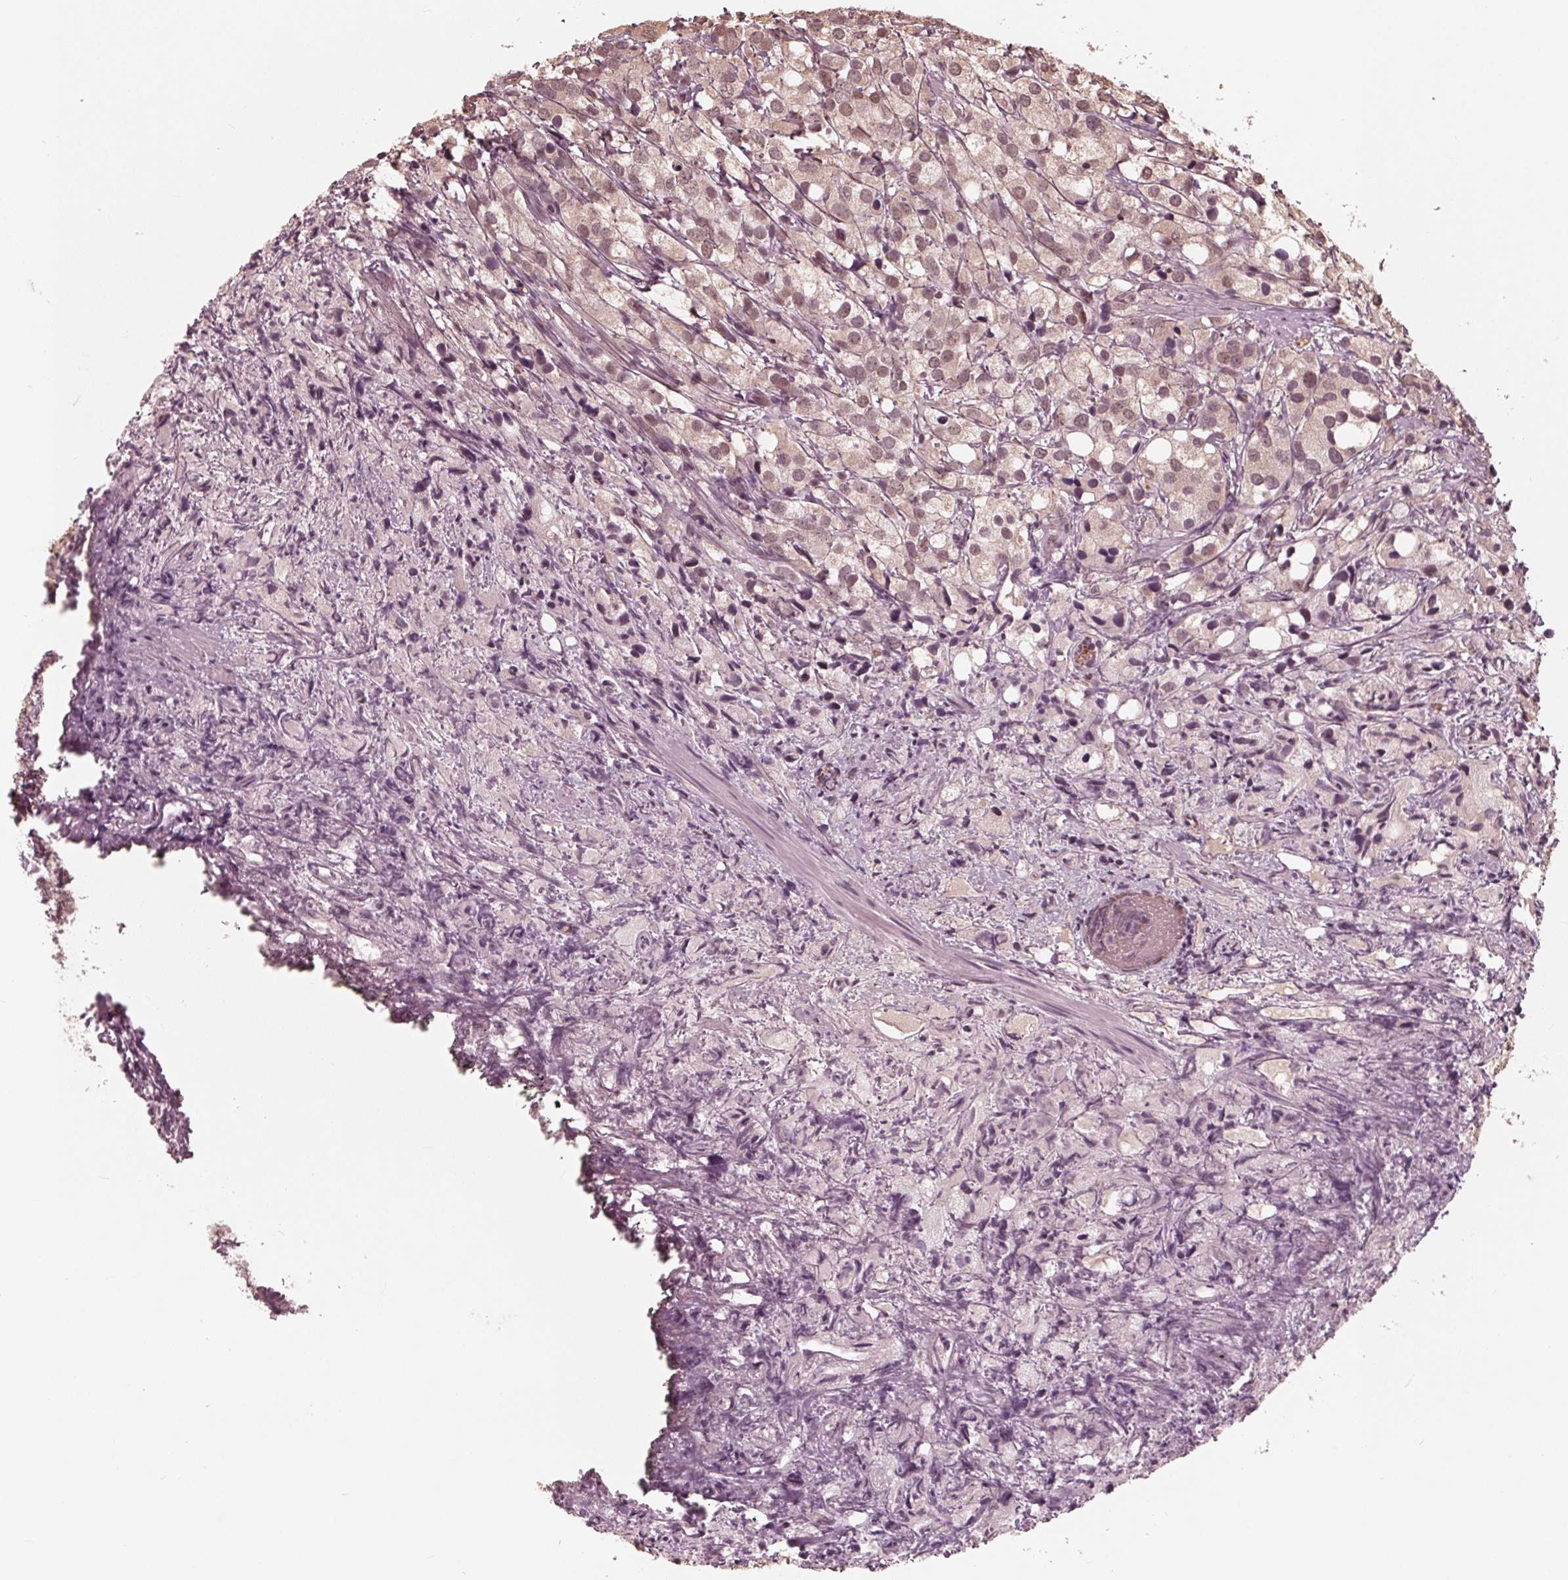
{"staining": {"intensity": "weak", "quantity": ">75%", "location": "cytoplasmic/membranous,nuclear"}, "tissue": "prostate cancer", "cell_type": "Tumor cells", "image_type": "cancer", "snomed": [{"axis": "morphology", "description": "Adenocarcinoma, High grade"}, {"axis": "topography", "description": "Prostate"}], "caption": "Immunohistochemistry (IHC) (DAB) staining of adenocarcinoma (high-grade) (prostate) reveals weak cytoplasmic/membranous and nuclear protein staining in about >75% of tumor cells. The staining is performed using DAB (3,3'-diaminobenzidine) brown chromogen to label protein expression. The nuclei are counter-stained blue using hematoxylin.", "gene": "HIRIP3", "patient": {"sex": "male", "age": 86}}